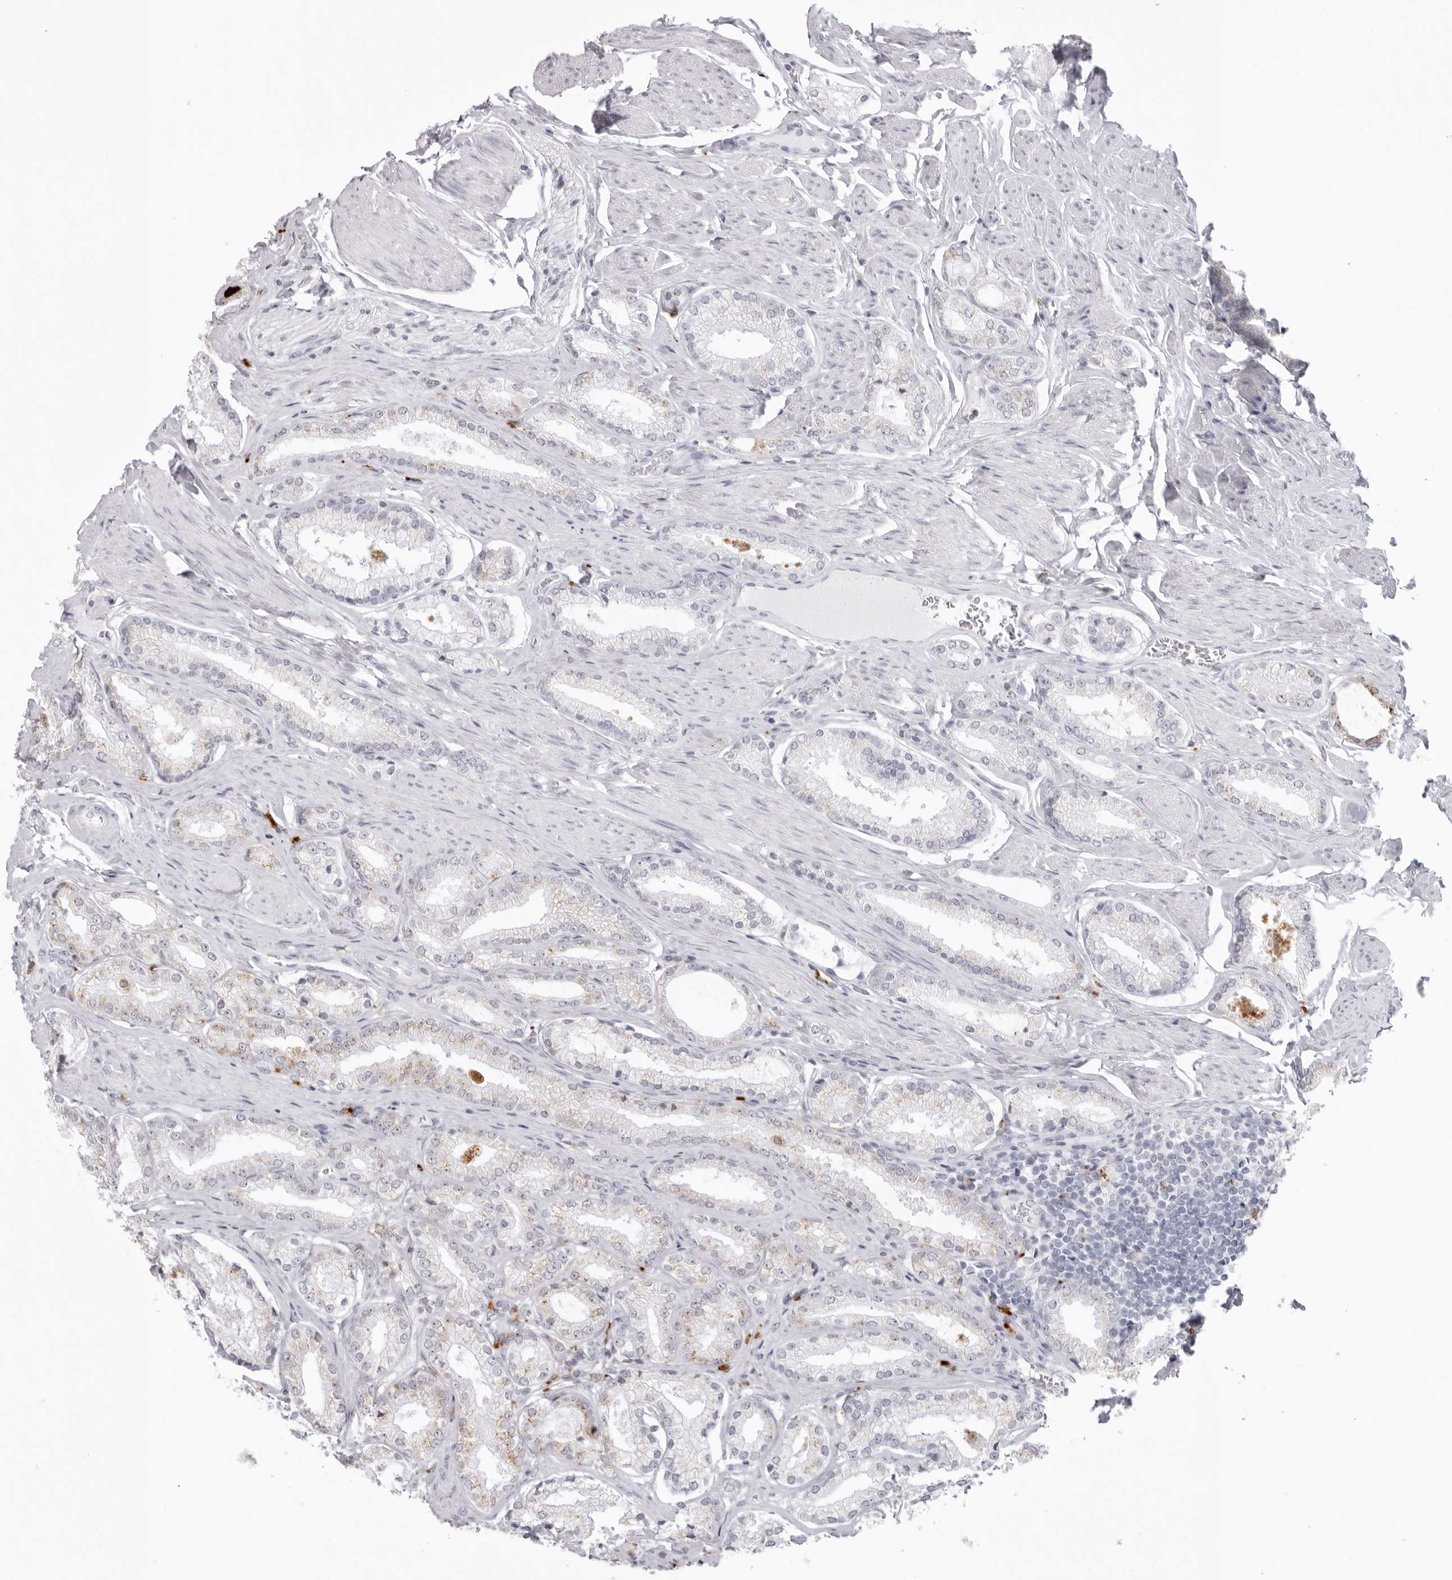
{"staining": {"intensity": "negative", "quantity": "none", "location": "none"}, "tissue": "prostate cancer", "cell_type": "Tumor cells", "image_type": "cancer", "snomed": [{"axis": "morphology", "description": "Adenocarcinoma, Low grade"}, {"axis": "topography", "description": "Prostate"}], "caption": "IHC of prostate cancer shows no expression in tumor cells.", "gene": "IL25", "patient": {"sex": "male", "age": 71}}